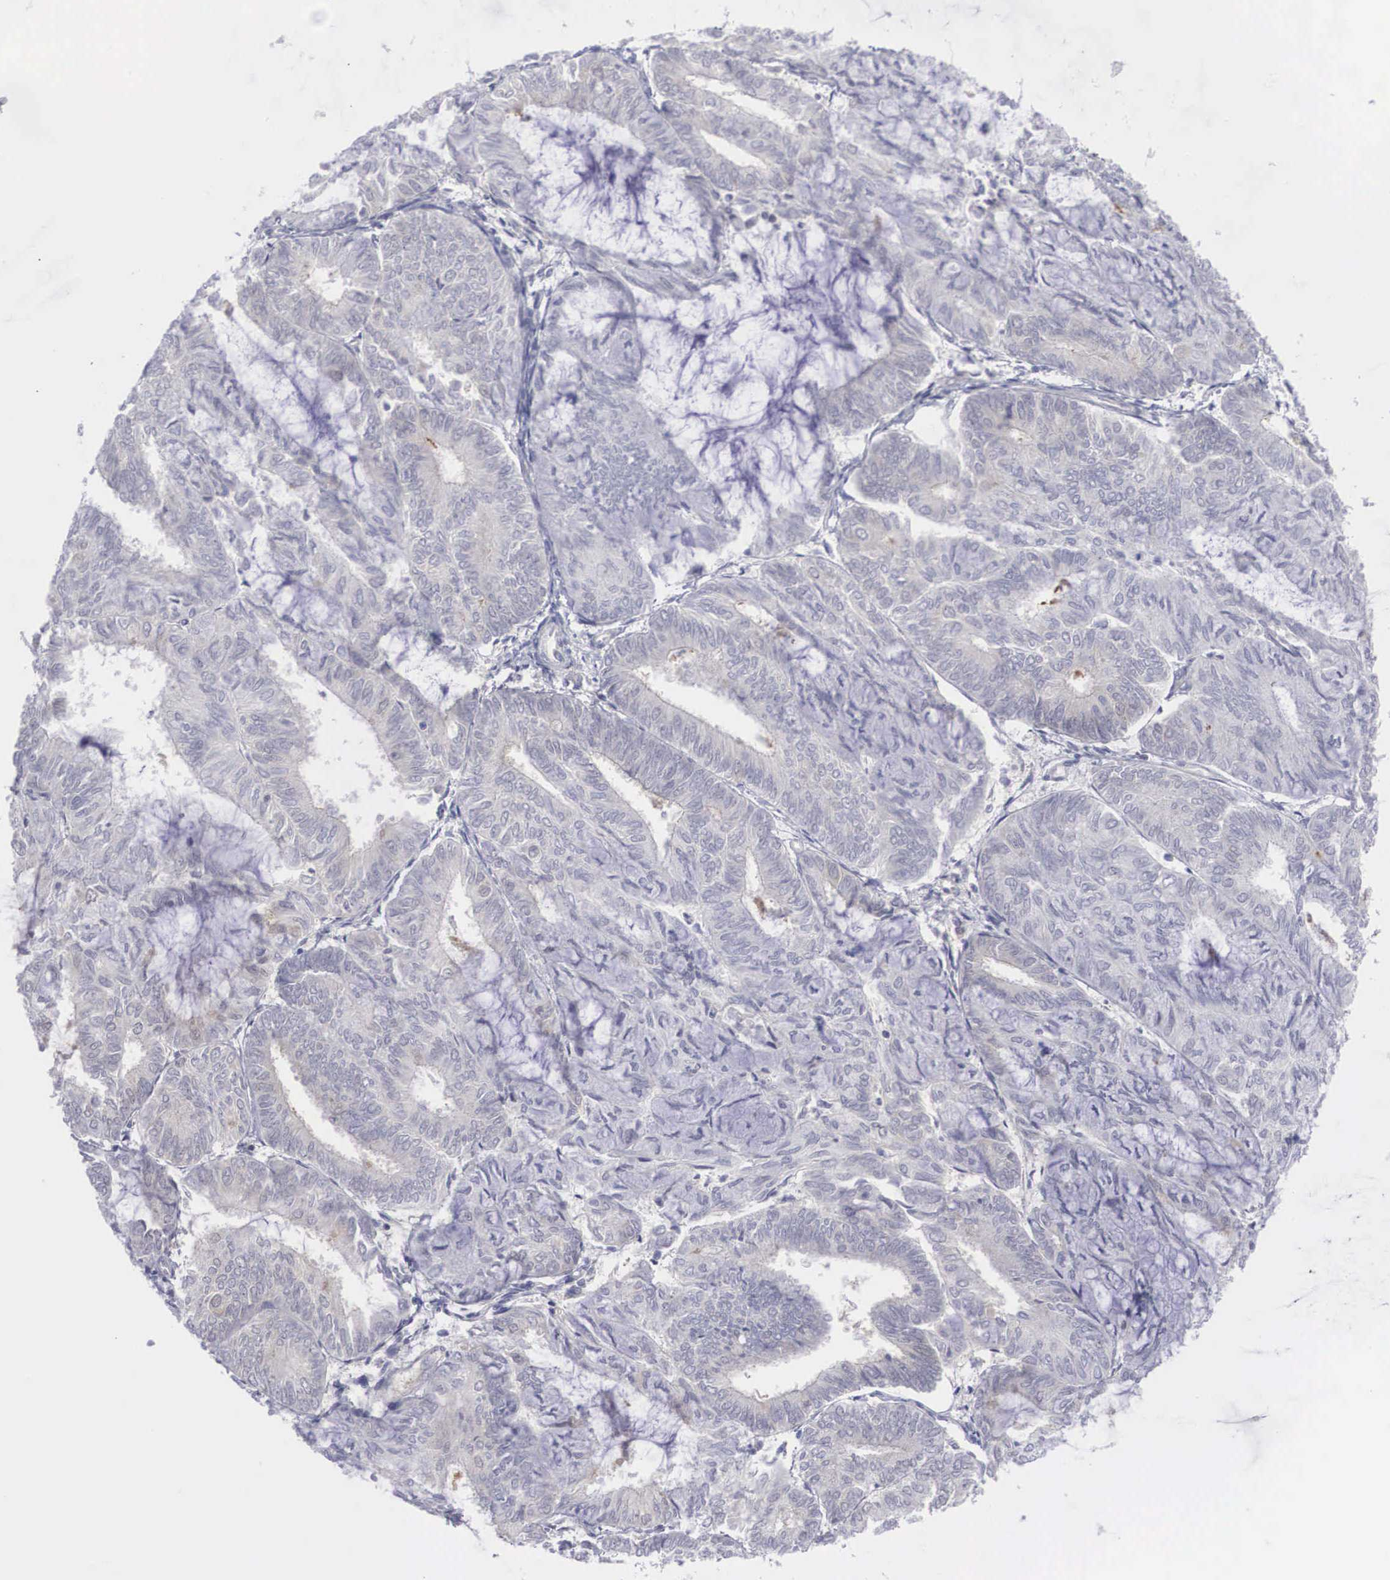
{"staining": {"intensity": "weak", "quantity": "<25%", "location": "cytoplasmic/membranous,nuclear"}, "tissue": "endometrial cancer", "cell_type": "Tumor cells", "image_type": "cancer", "snomed": [{"axis": "morphology", "description": "Adenocarcinoma, NOS"}, {"axis": "topography", "description": "Endometrium"}], "caption": "Endometrial cancer was stained to show a protein in brown. There is no significant positivity in tumor cells.", "gene": "RBPJ", "patient": {"sex": "female", "age": 59}}